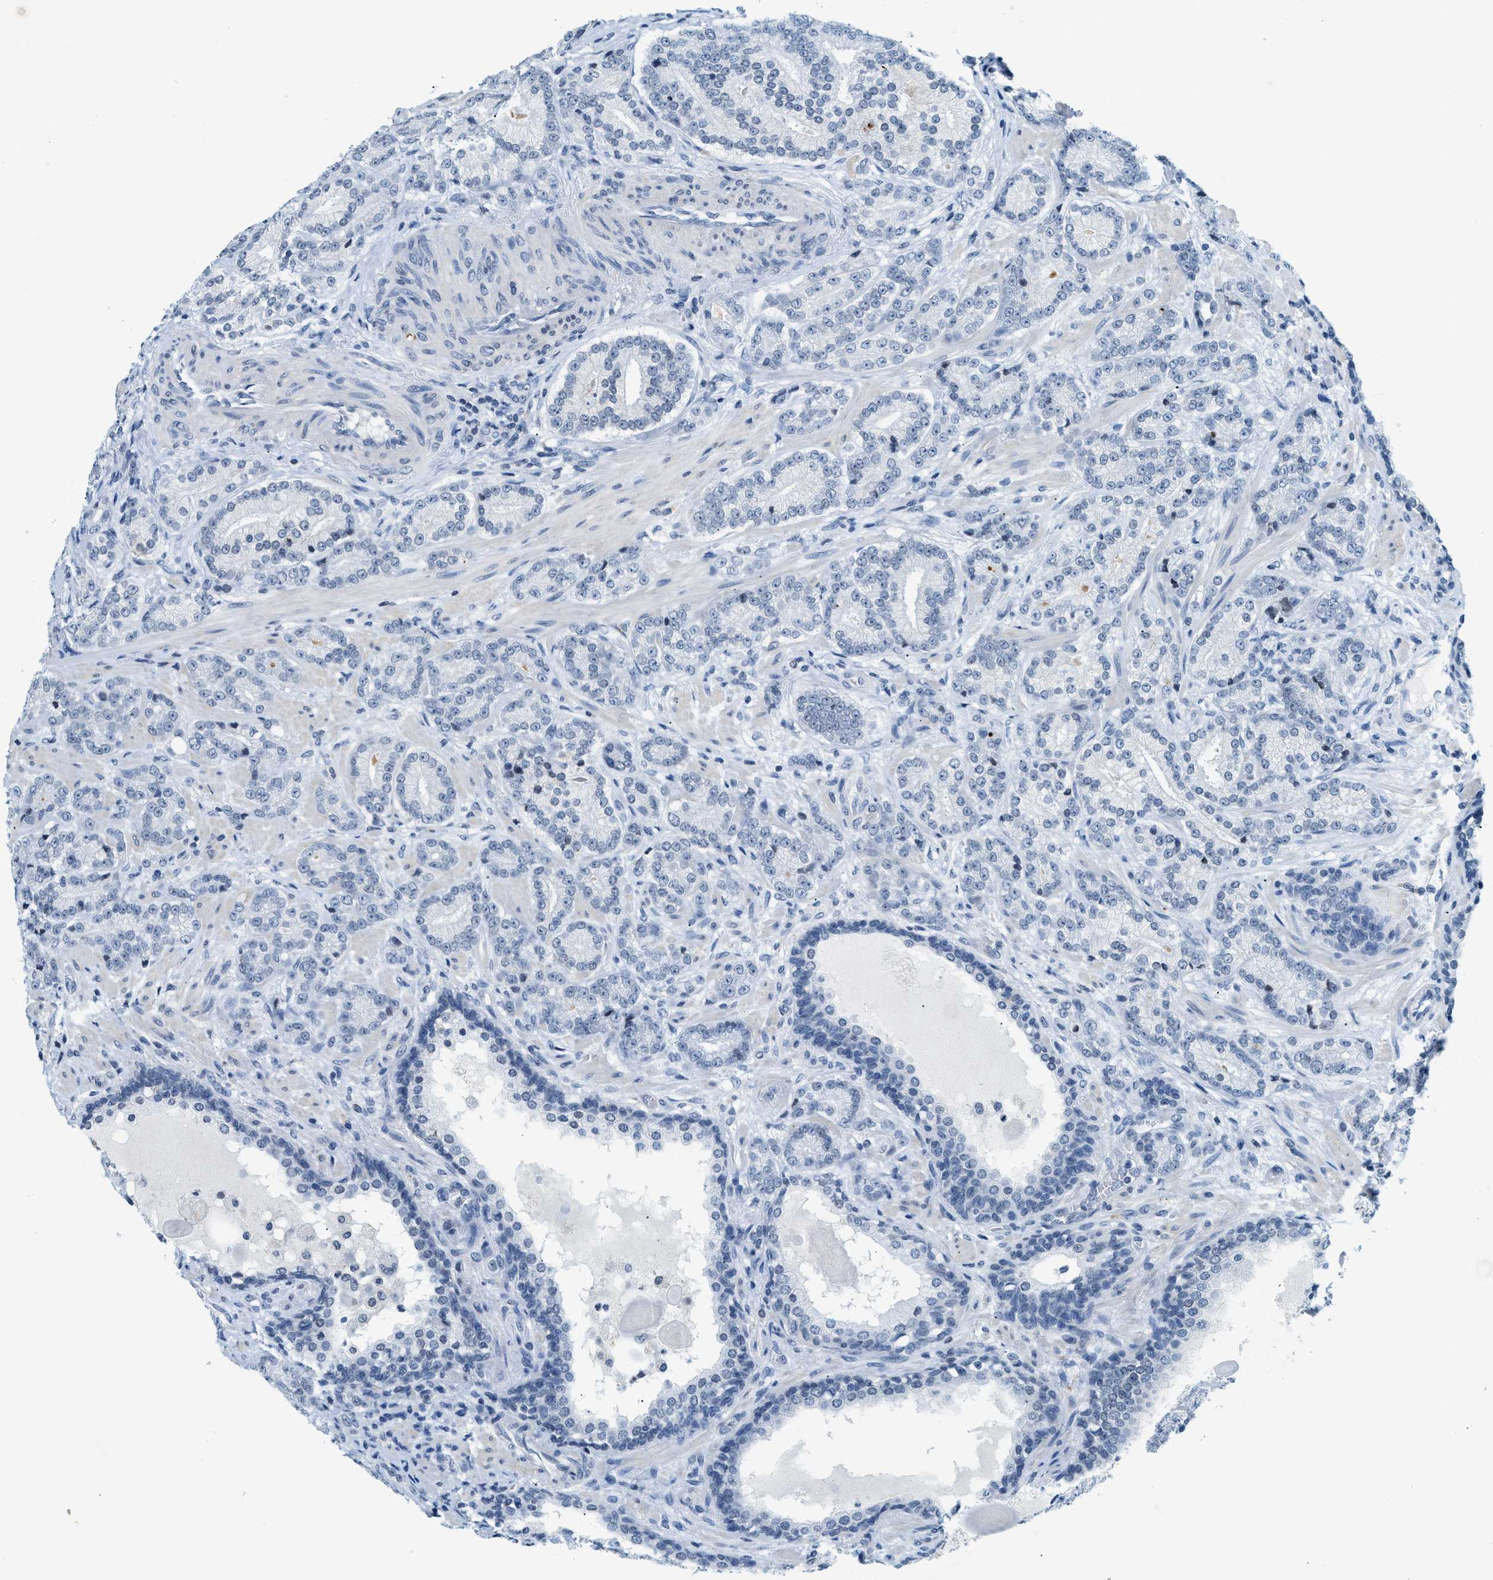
{"staining": {"intensity": "negative", "quantity": "none", "location": "none"}, "tissue": "prostate cancer", "cell_type": "Tumor cells", "image_type": "cancer", "snomed": [{"axis": "morphology", "description": "Adenocarcinoma, High grade"}, {"axis": "topography", "description": "Prostate"}], "caption": "Tumor cells are negative for brown protein staining in prostate cancer.", "gene": "UVRAG", "patient": {"sex": "male", "age": 61}}